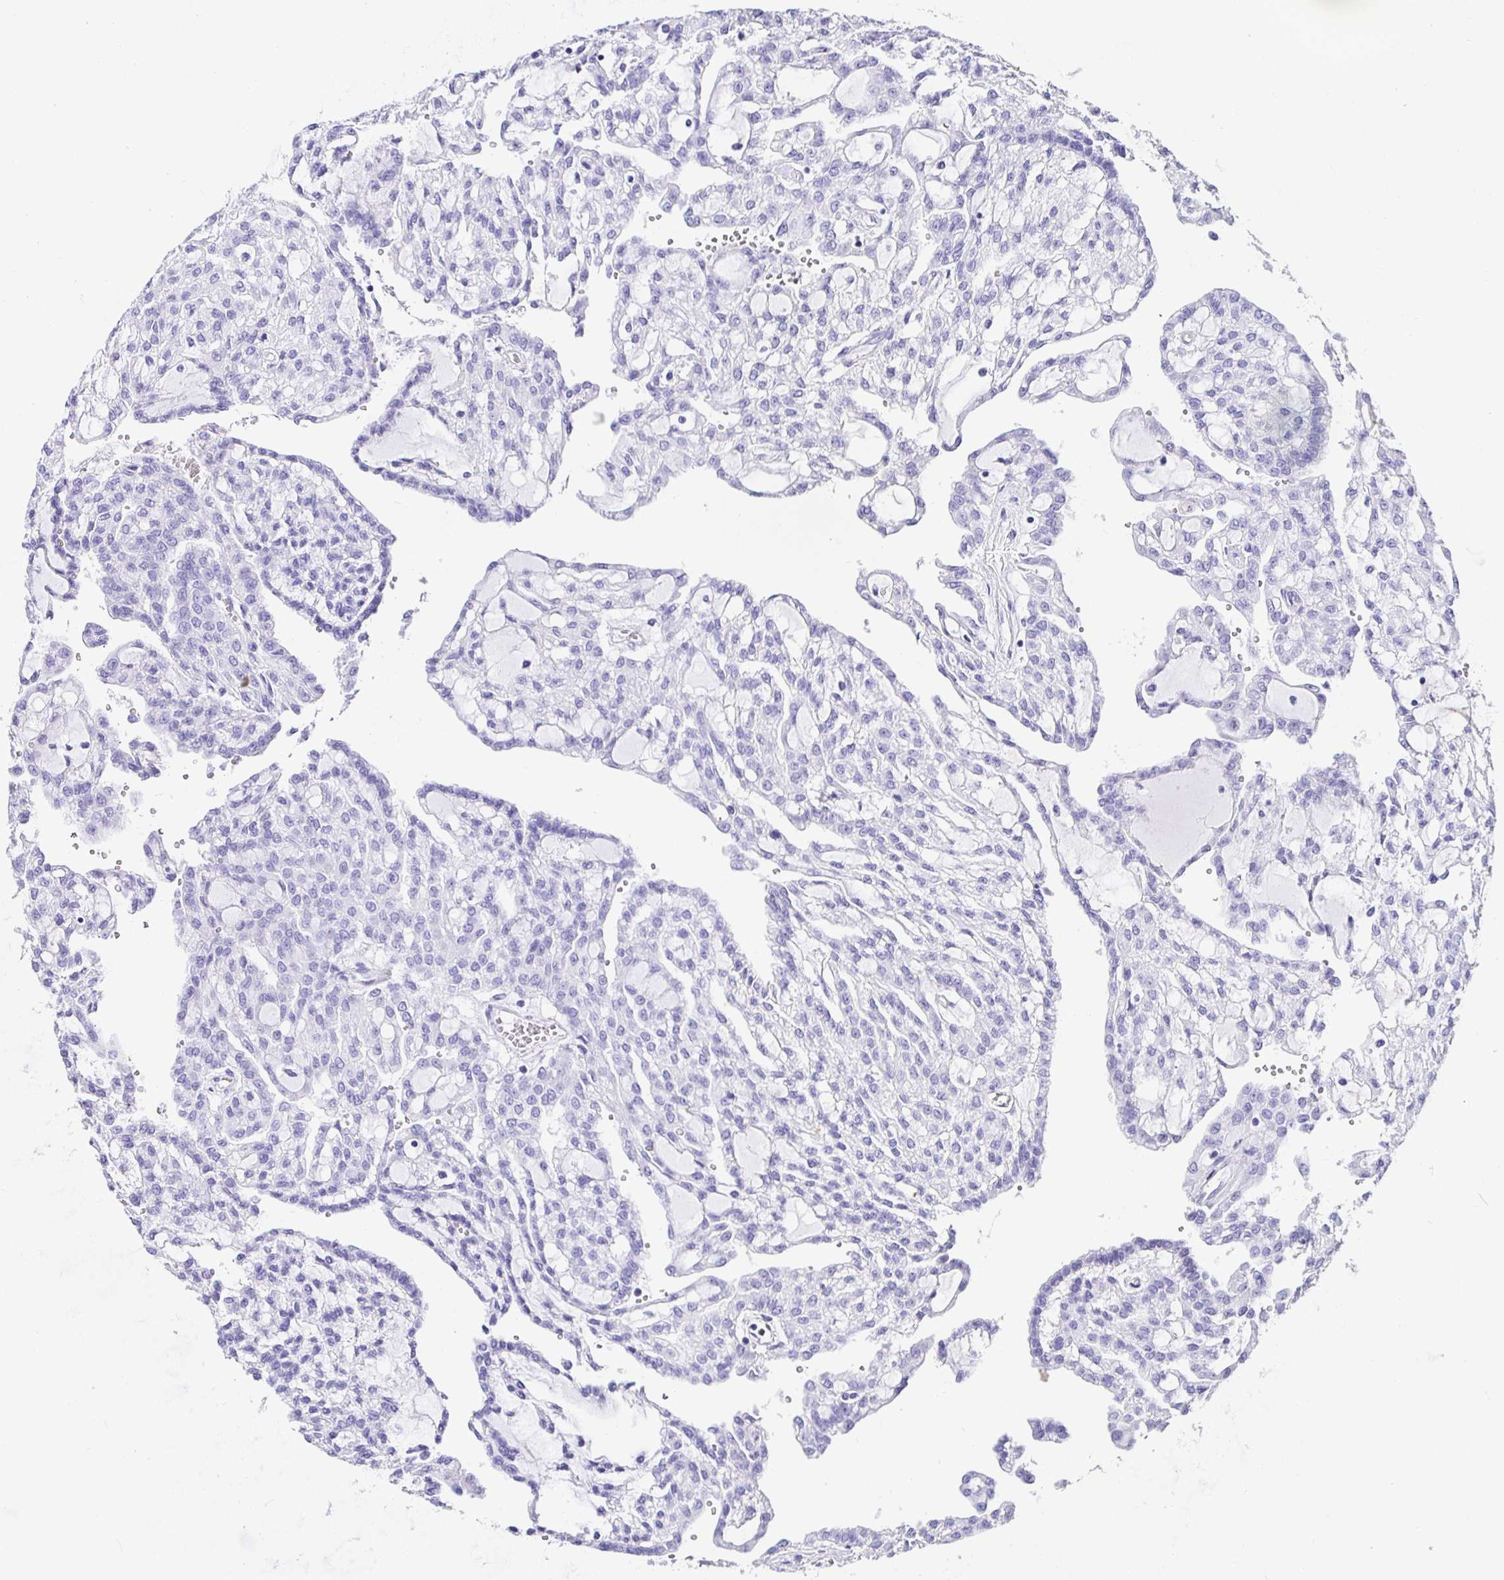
{"staining": {"intensity": "negative", "quantity": "none", "location": "none"}, "tissue": "renal cancer", "cell_type": "Tumor cells", "image_type": "cancer", "snomed": [{"axis": "morphology", "description": "Adenocarcinoma, NOS"}, {"axis": "topography", "description": "Kidney"}], "caption": "This histopathology image is of renal adenocarcinoma stained with immunohistochemistry to label a protein in brown with the nuclei are counter-stained blue. There is no positivity in tumor cells.", "gene": "PRAMEF19", "patient": {"sex": "male", "age": 63}}